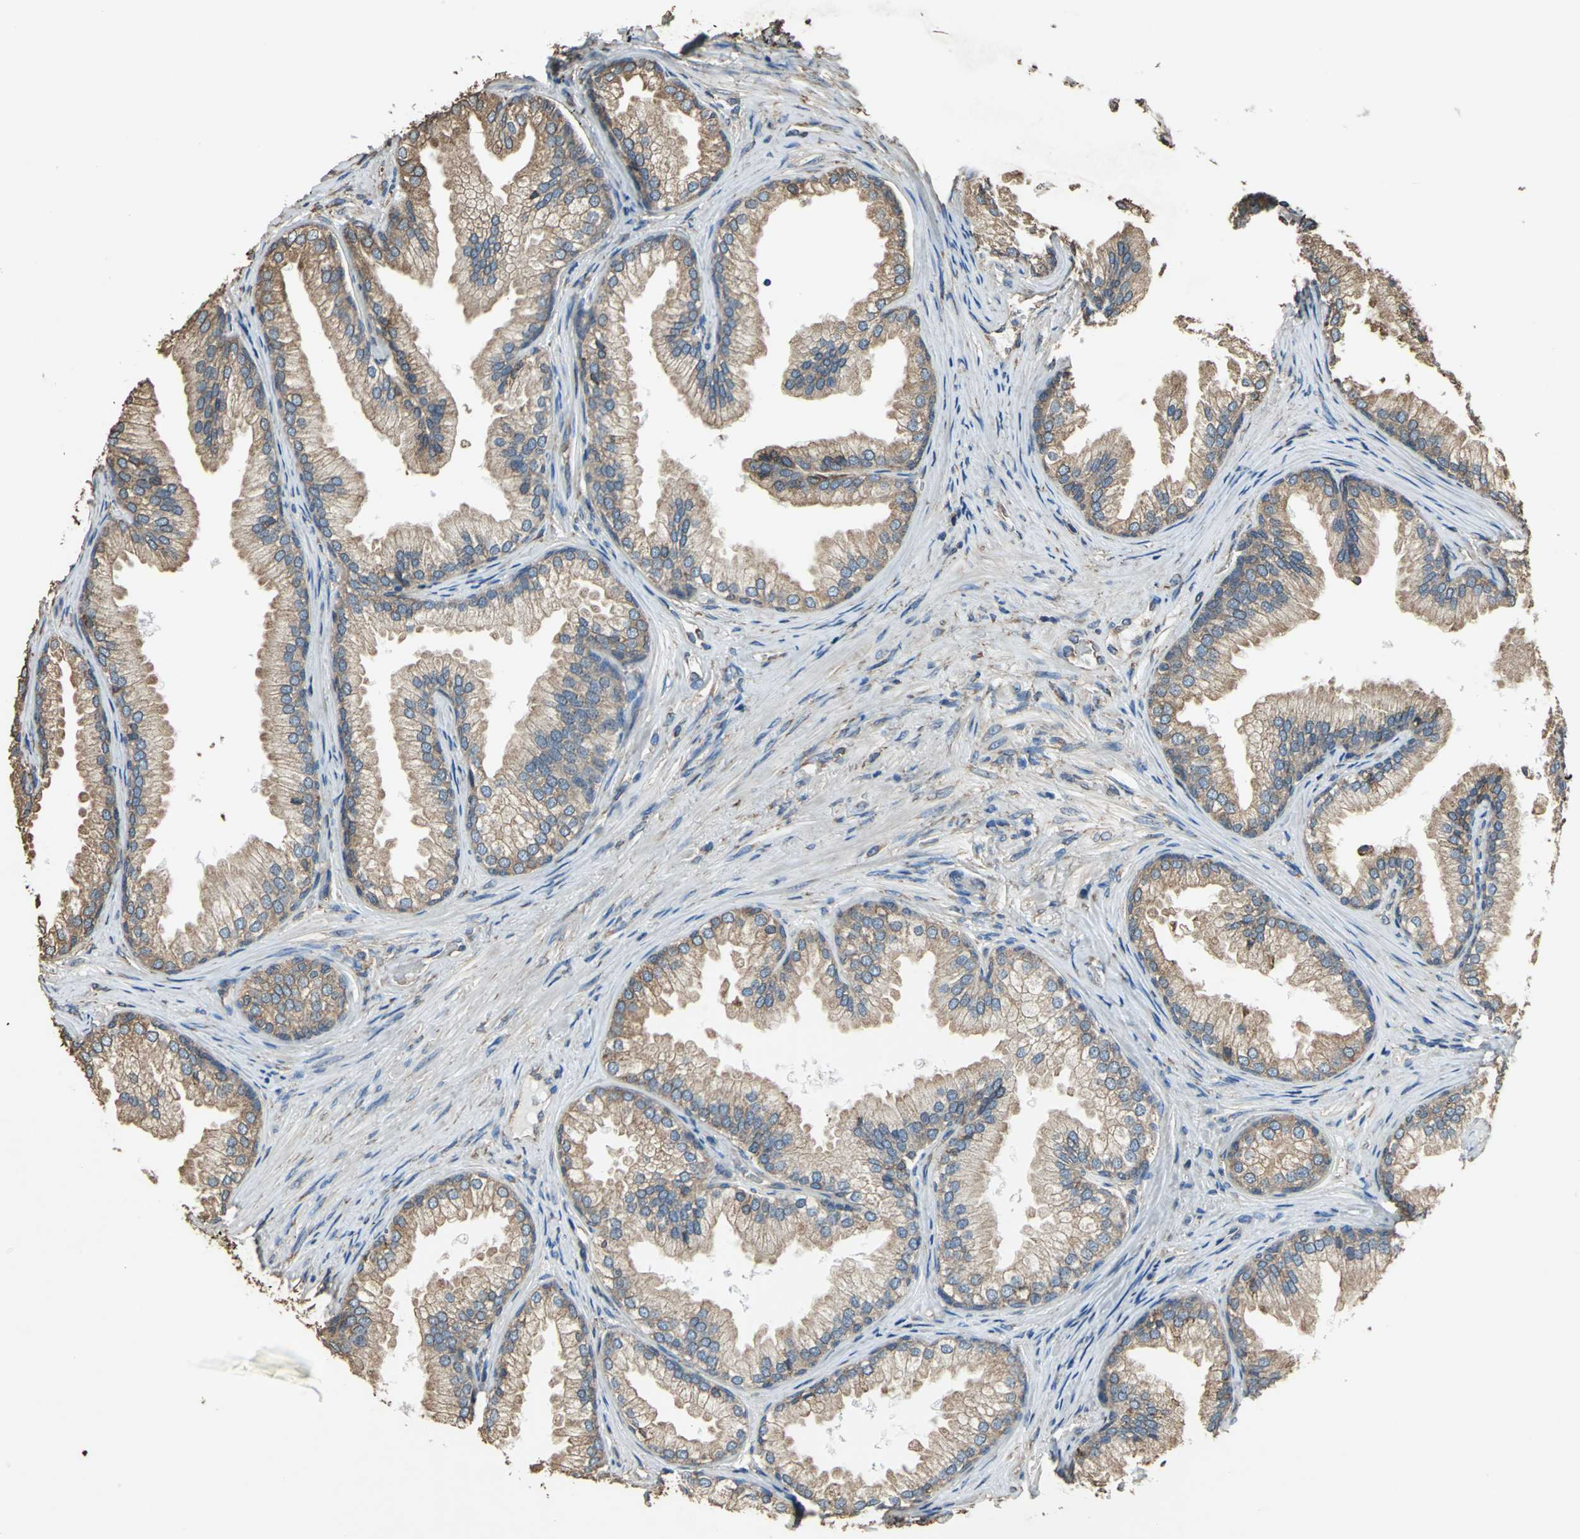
{"staining": {"intensity": "strong", "quantity": ">75%", "location": "cytoplasmic/membranous"}, "tissue": "prostate", "cell_type": "Glandular cells", "image_type": "normal", "snomed": [{"axis": "morphology", "description": "Normal tissue, NOS"}, {"axis": "topography", "description": "Prostate"}], "caption": "Strong cytoplasmic/membranous positivity for a protein is appreciated in about >75% of glandular cells of normal prostate using immunohistochemistry (IHC).", "gene": "GPANK1", "patient": {"sex": "male", "age": 76}}